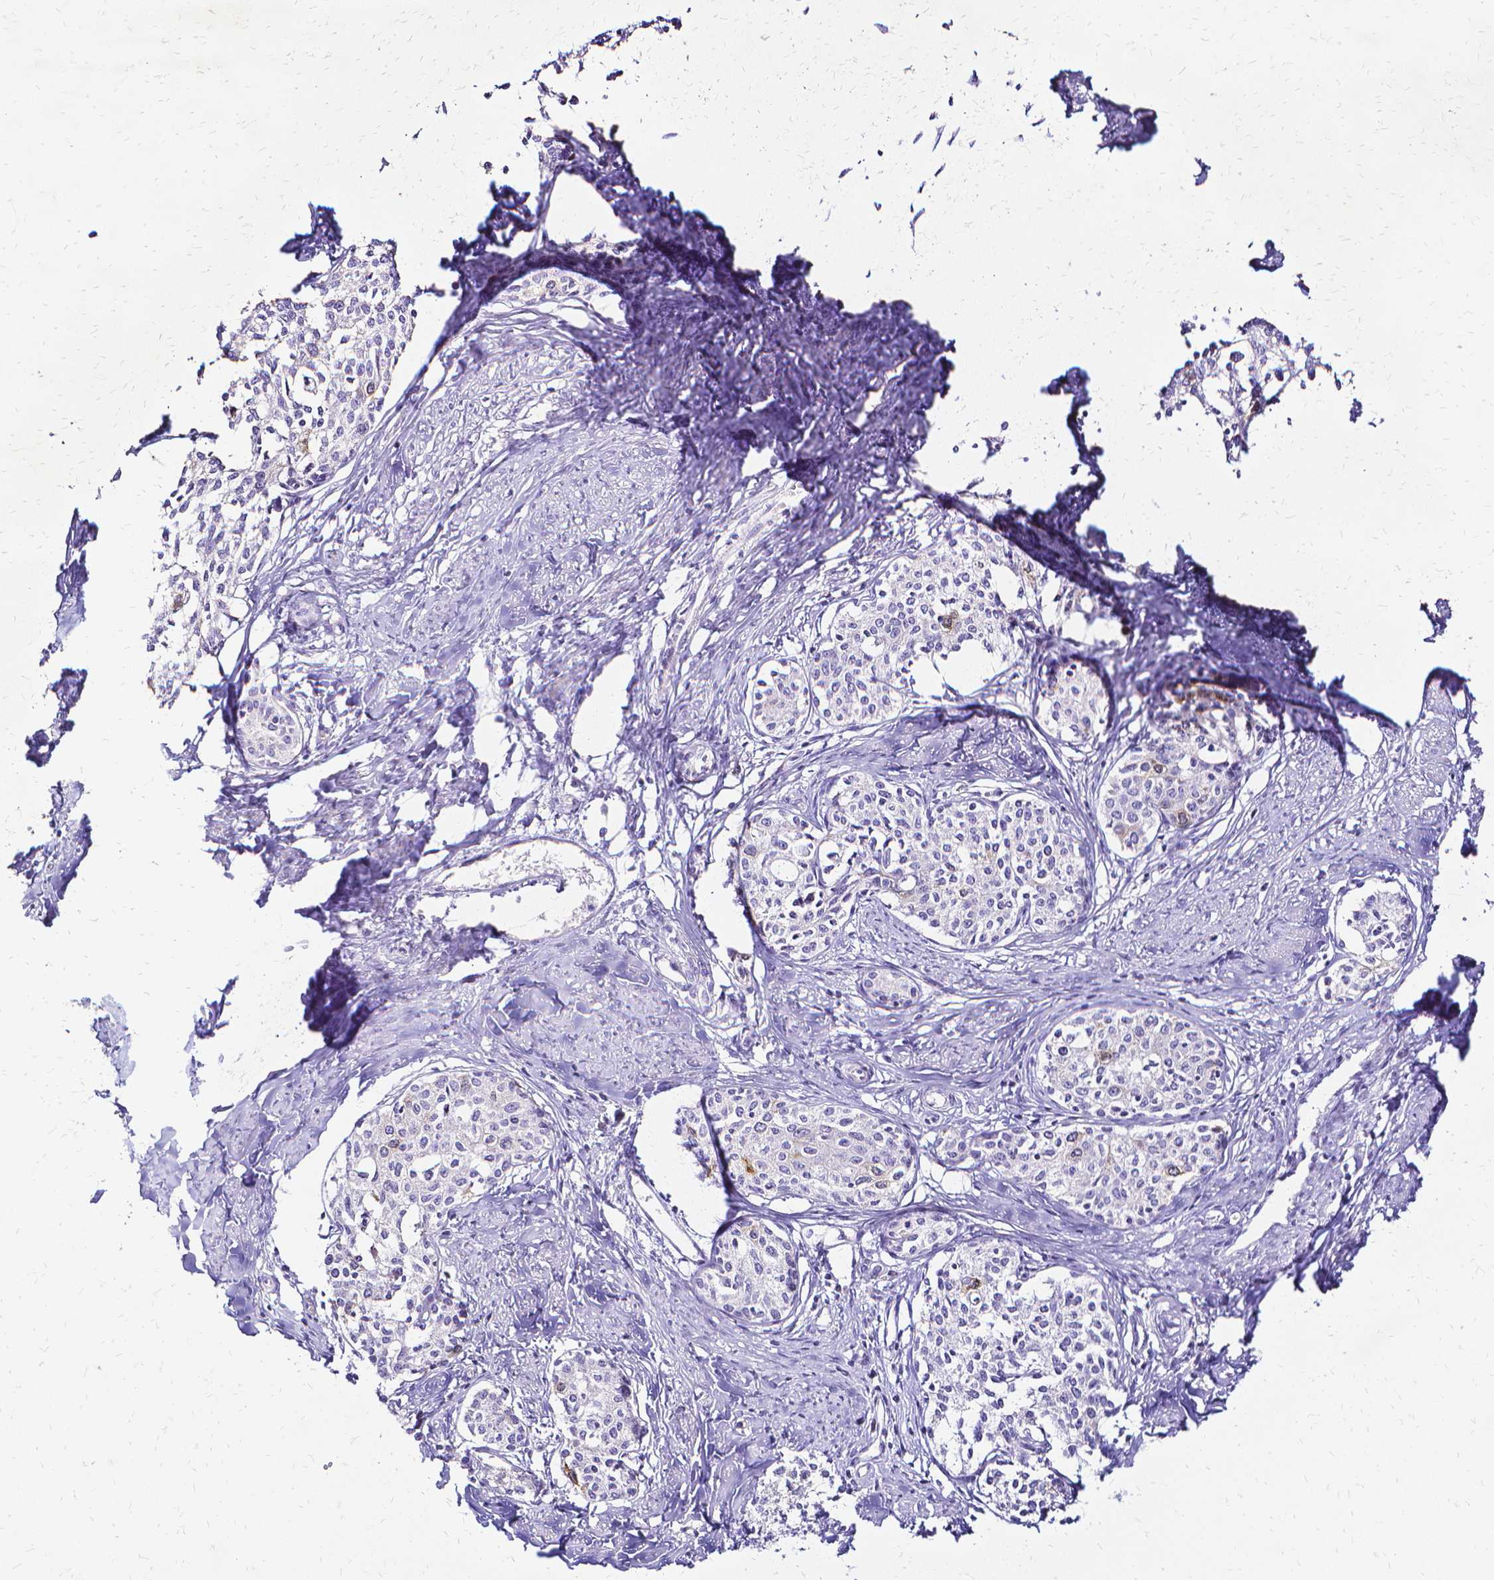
{"staining": {"intensity": "moderate", "quantity": "<25%", "location": "cytoplasmic/membranous"}, "tissue": "cervical cancer", "cell_type": "Tumor cells", "image_type": "cancer", "snomed": [{"axis": "morphology", "description": "Squamous cell carcinoma, NOS"}, {"axis": "morphology", "description": "Adenocarcinoma, NOS"}, {"axis": "topography", "description": "Cervix"}], "caption": "The micrograph demonstrates staining of cervical adenocarcinoma, revealing moderate cytoplasmic/membranous protein positivity (brown color) within tumor cells.", "gene": "CCNB1", "patient": {"sex": "female", "age": 52}}